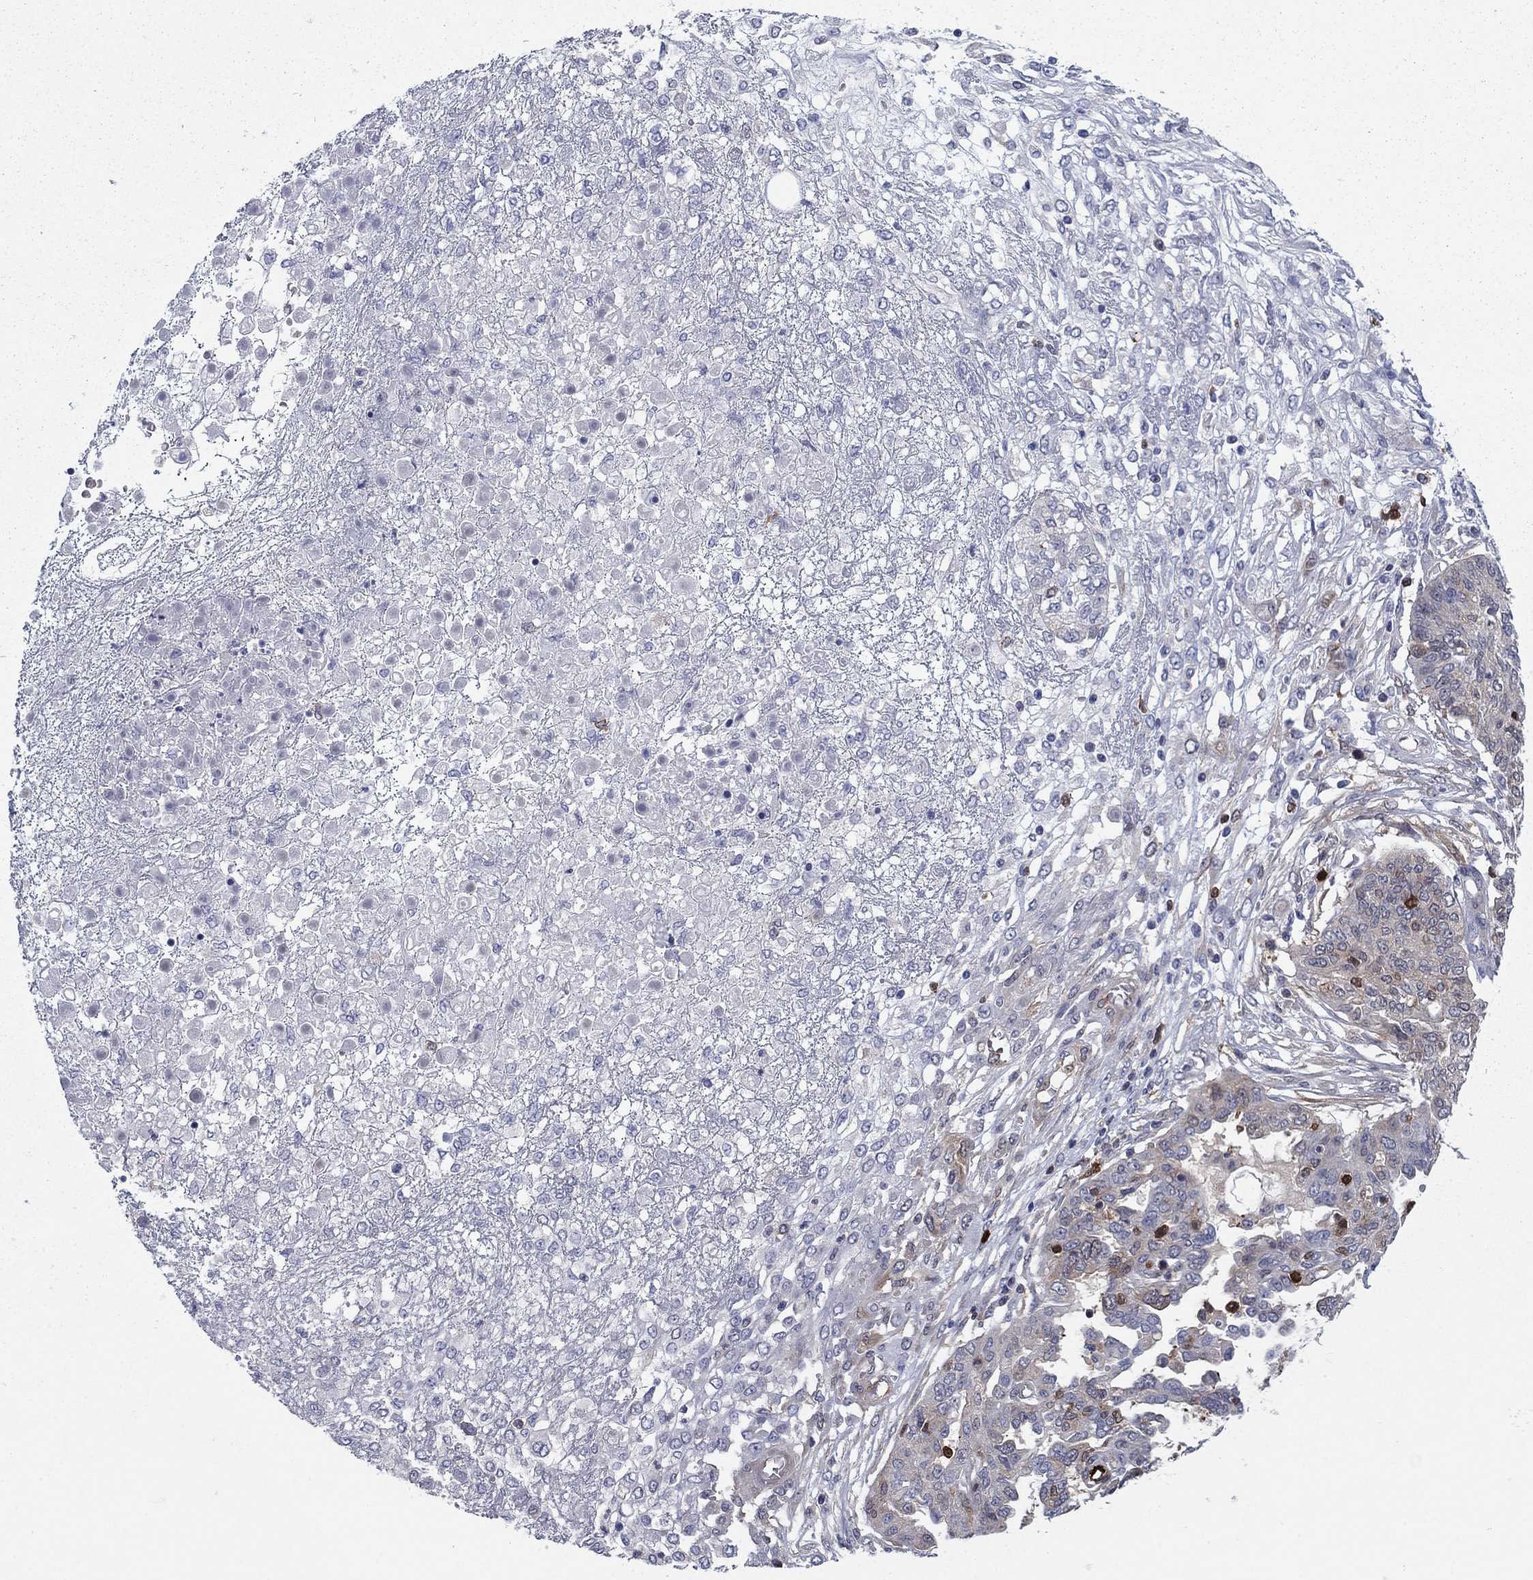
{"staining": {"intensity": "negative", "quantity": "none", "location": "none"}, "tissue": "ovarian cancer", "cell_type": "Tumor cells", "image_type": "cancer", "snomed": [{"axis": "morphology", "description": "Cystadenocarcinoma, serous, NOS"}, {"axis": "topography", "description": "Ovary"}], "caption": "Ovarian cancer was stained to show a protein in brown. There is no significant staining in tumor cells.", "gene": "STMN1", "patient": {"sex": "female", "age": 67}}